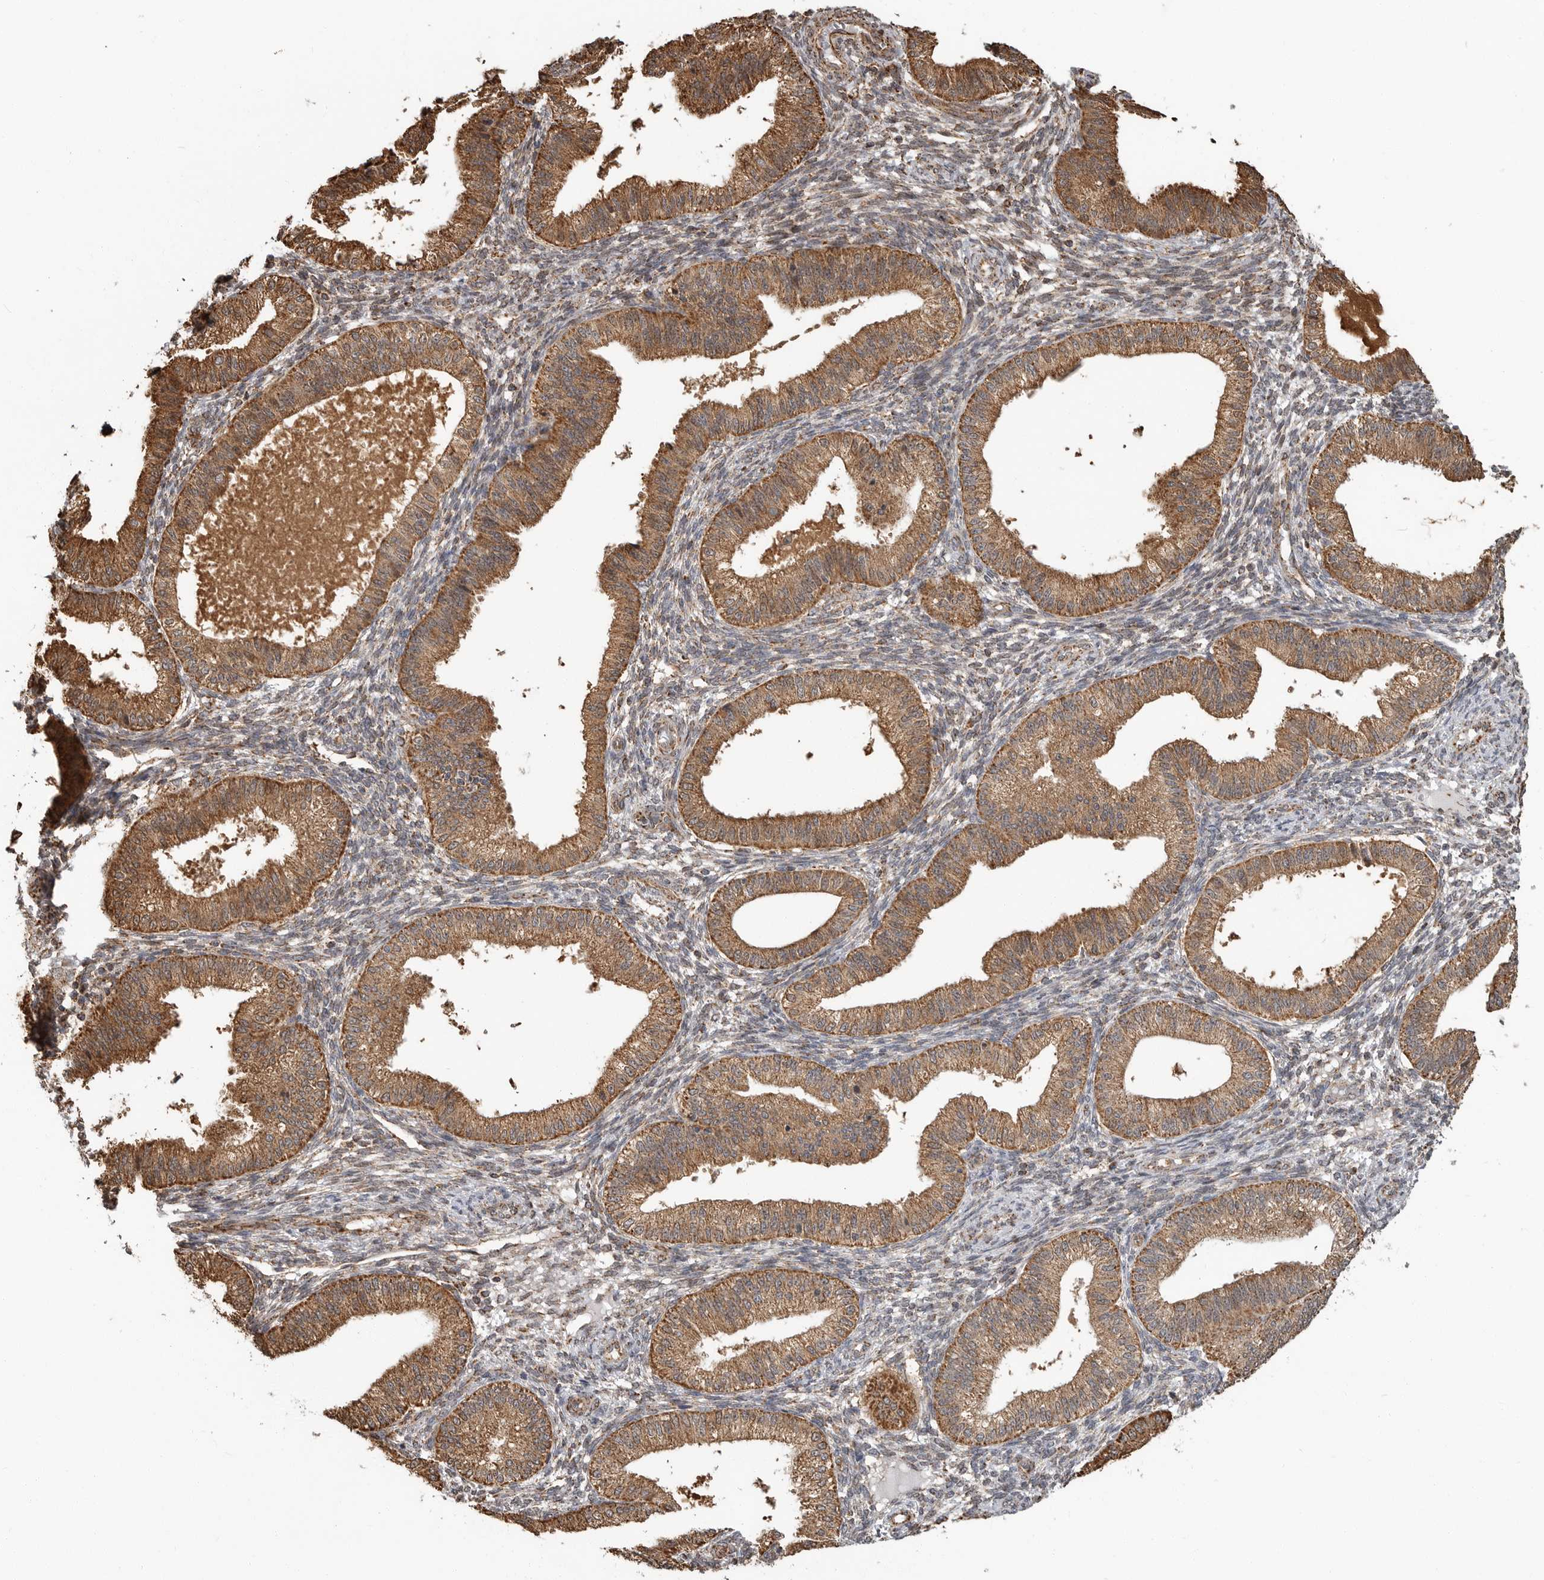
{"staining": {"intensity": "weak", "quantity": ">75%", "location": "cytoplasmic/membranous"}, "tissue": "endometrium", "cell_type": "Cells in endometrial stroma", "image_type": "normal", "snomed": [{"axis": "morphology", "description": "Normal tissue, NOS"}, {"axis": "topography", "description": "Endometrium"}], "caption": "Endometrium stained with DAB (3,3'-diaminobenzidine) immunohistochemistry exhibits low levels of weak cytoplasmic/membranous positivity in about >75% of cells in endometrial stroma. (DAB = brown stain, brightfield microscopy at high magnification).", "gene": "GCNT2", "patient": {"sex": "female", "age": 39}}